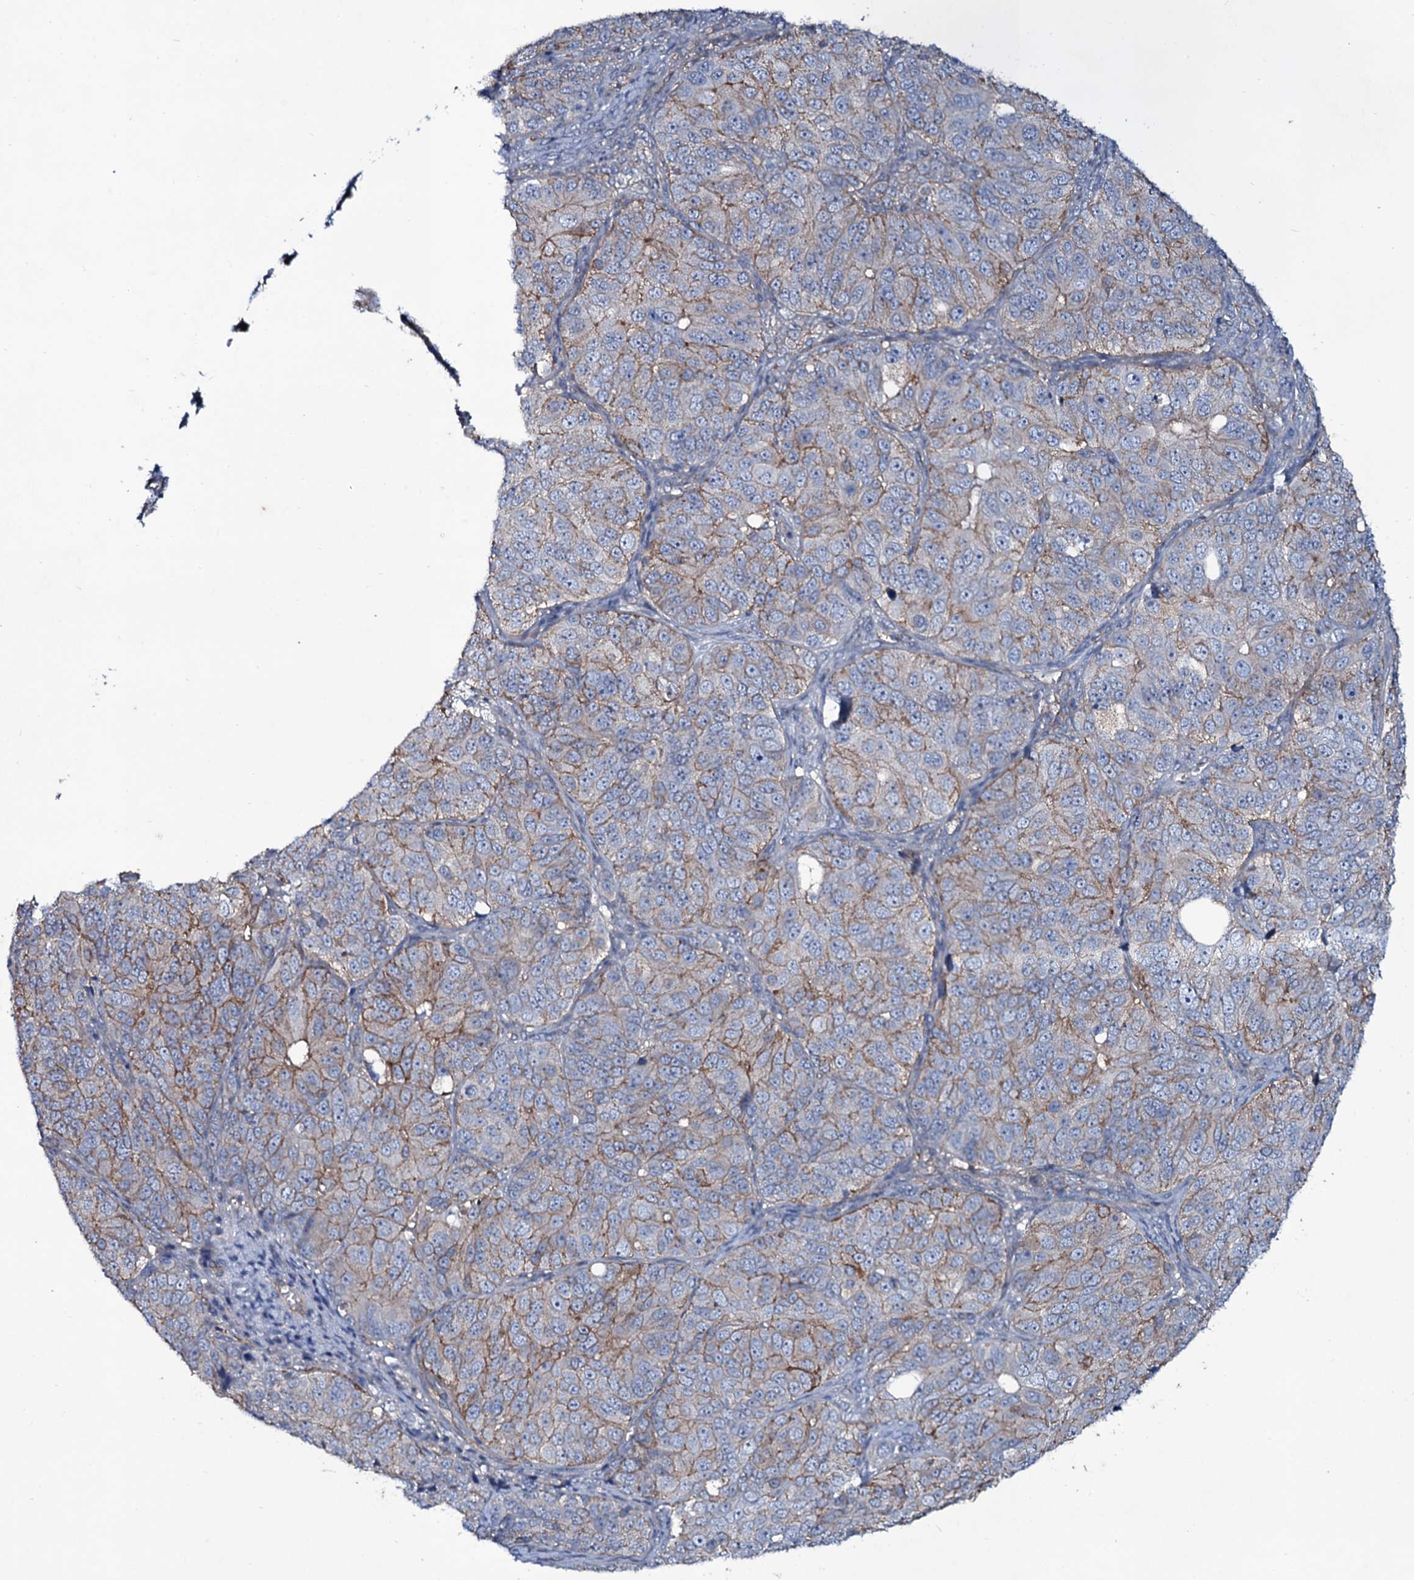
{"staining": {"intensity": "moderate", "quantity": "<25%", "location": "cytoplasmic/membranous"}, "tissue": "ovarian cancer", "cell_type": "Tumor cells", "image_type": "cancer", "snomed": [{"axis": "morphology", "description": "Carcinoma, endometroid"}, {"axis": "topography", "description": "Ovary"}], "caption": "The image exhibits a brown stain indicating the presence of a protein in the cytoplasmic/membranous of tumor cells in endometroid carcinoma (ovarian).", "gene": "SNAP23", "patient": {"sex": "female", "age": 51}}